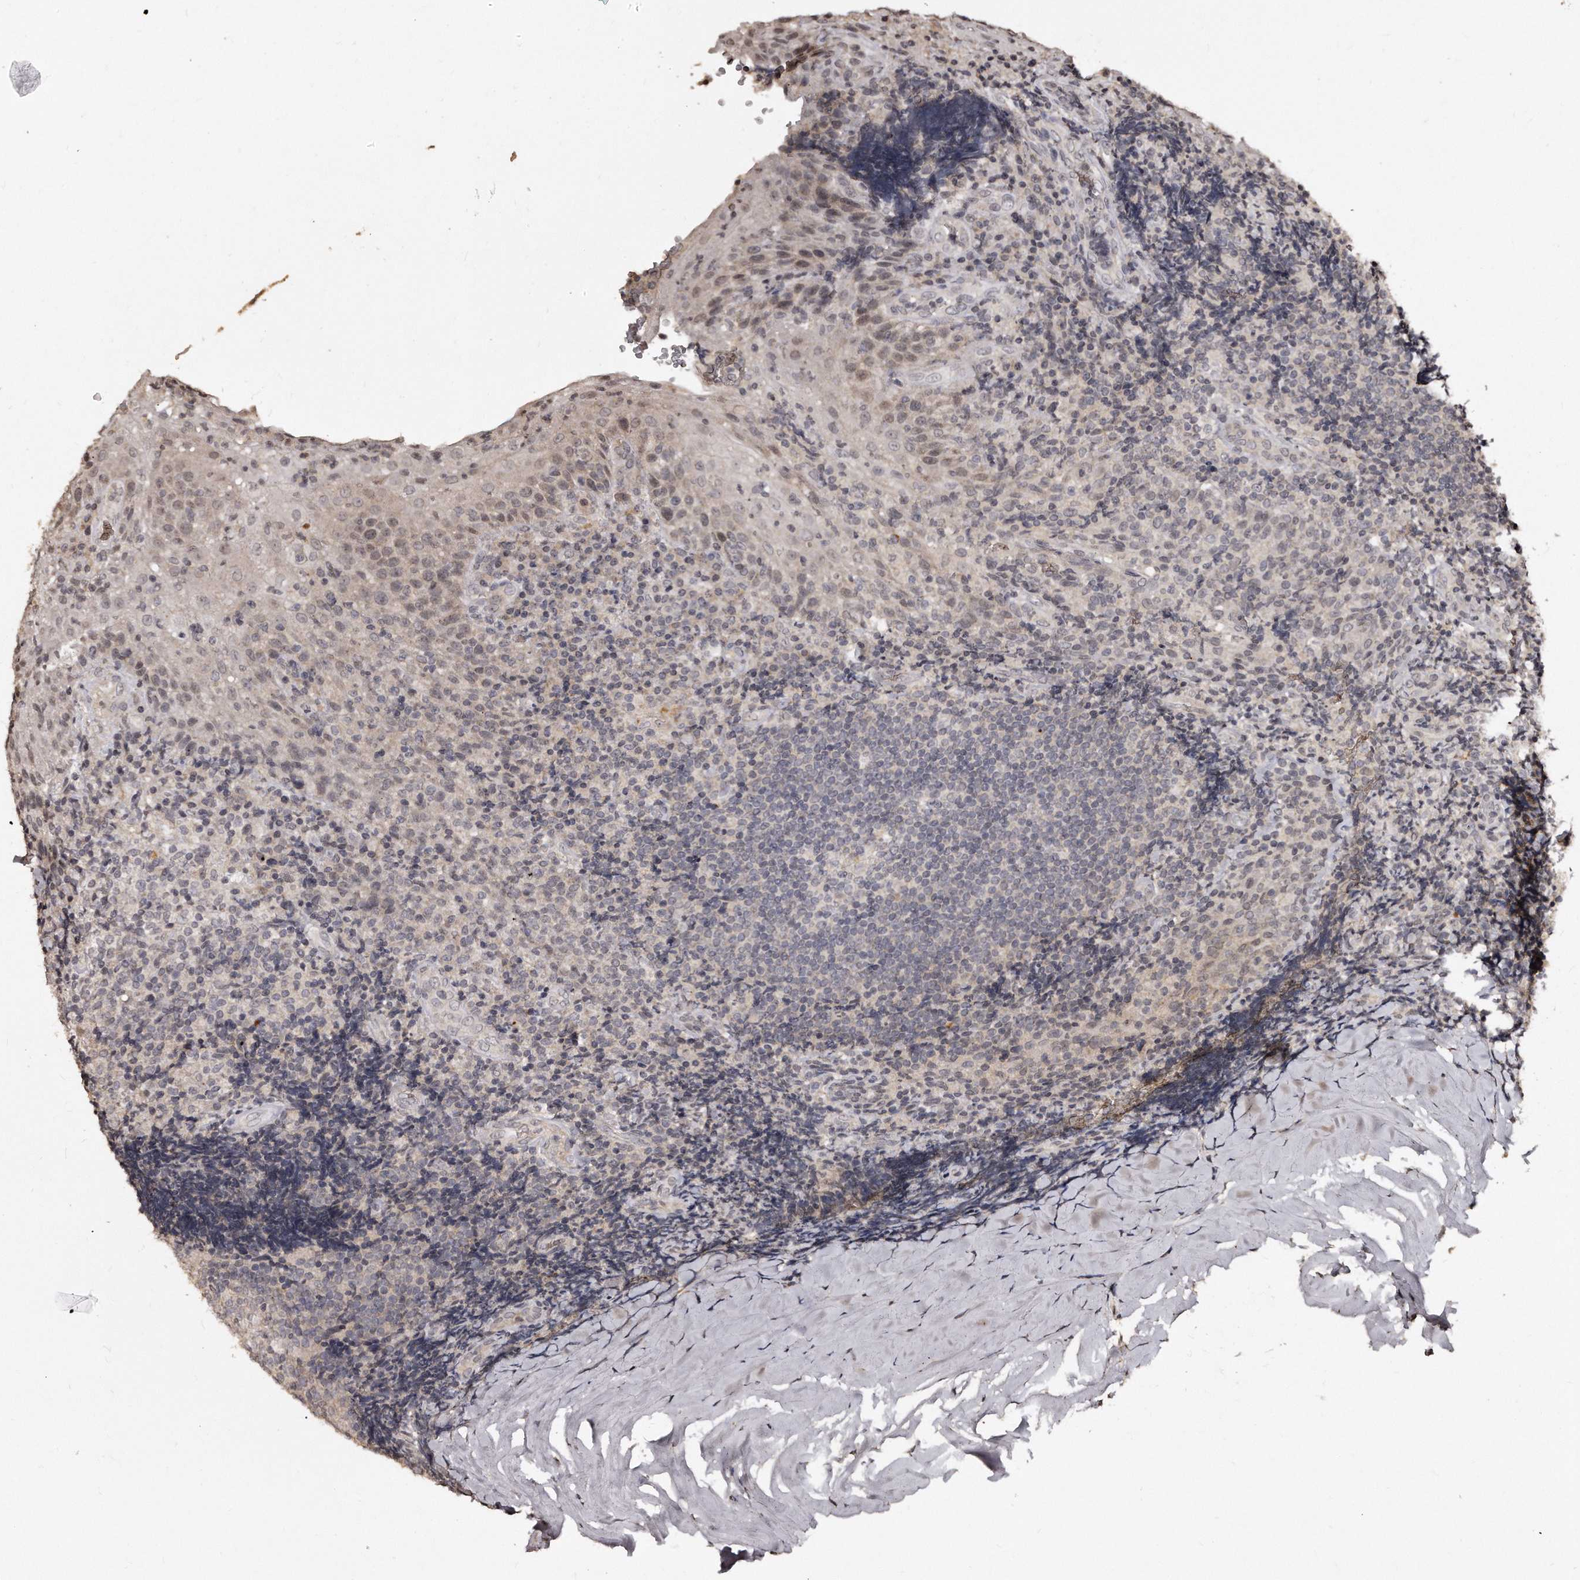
{"staining": {"intensity": "weak", "quantity": "<25%", "location": "nuclear"}, "tissue": "tonsil", "cell_type": "Germinal center cells", "image_type": "normal", "snomed": [{"axis": "morphology", "description": "Normal tissue, NOS"}, {"axis": "topography", "description": "Tonsil"}], "caption": "Tonsil stained for a protein using immunohistochemistry (IHC) displays no staining germinal center cells.", "gene": "TSHR", "patient": {"sex": "male", "age": 37}}